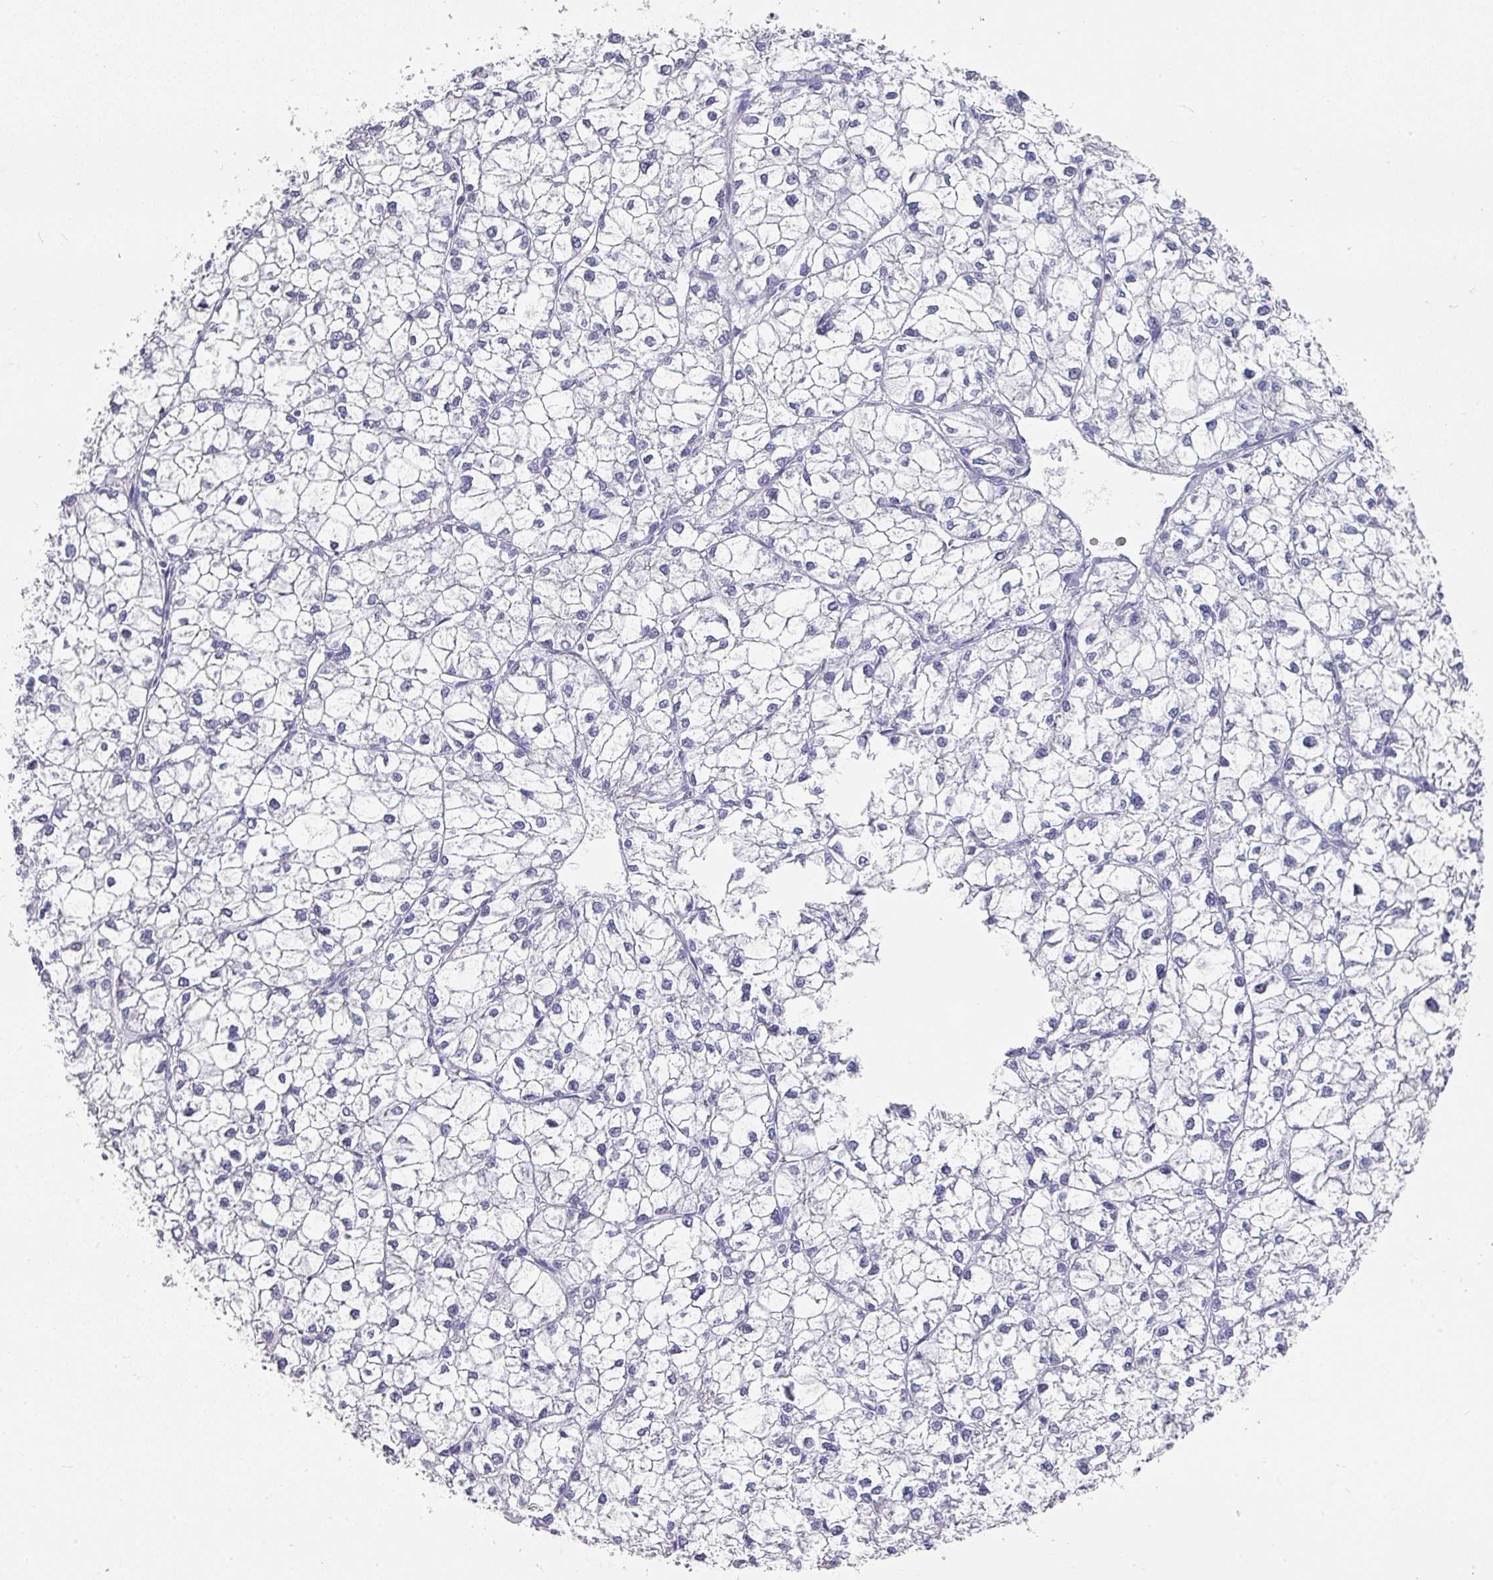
{"staining": {"intensity": "negative", "quantity": "none", "location": "none"}, "tissue": "liver cancer", "cell_type": "Tumor cells", "image_type": "cancer", "snomed": [{"axis": "morphology", "description": "Carcinoma, Hepatocellular, NOS"}, {"axis": "topography", "description": "Liver"}], "caption": "High magnification brightfield microscopy of liver cancer stained with DAB (3,3'-diaminobenzidine) (brown) and counterstained with hematoxylin (blue): tumor cells show no significant expression.", "gene": "SETBP1", "patient": {"sex": "female", "age": 43}}